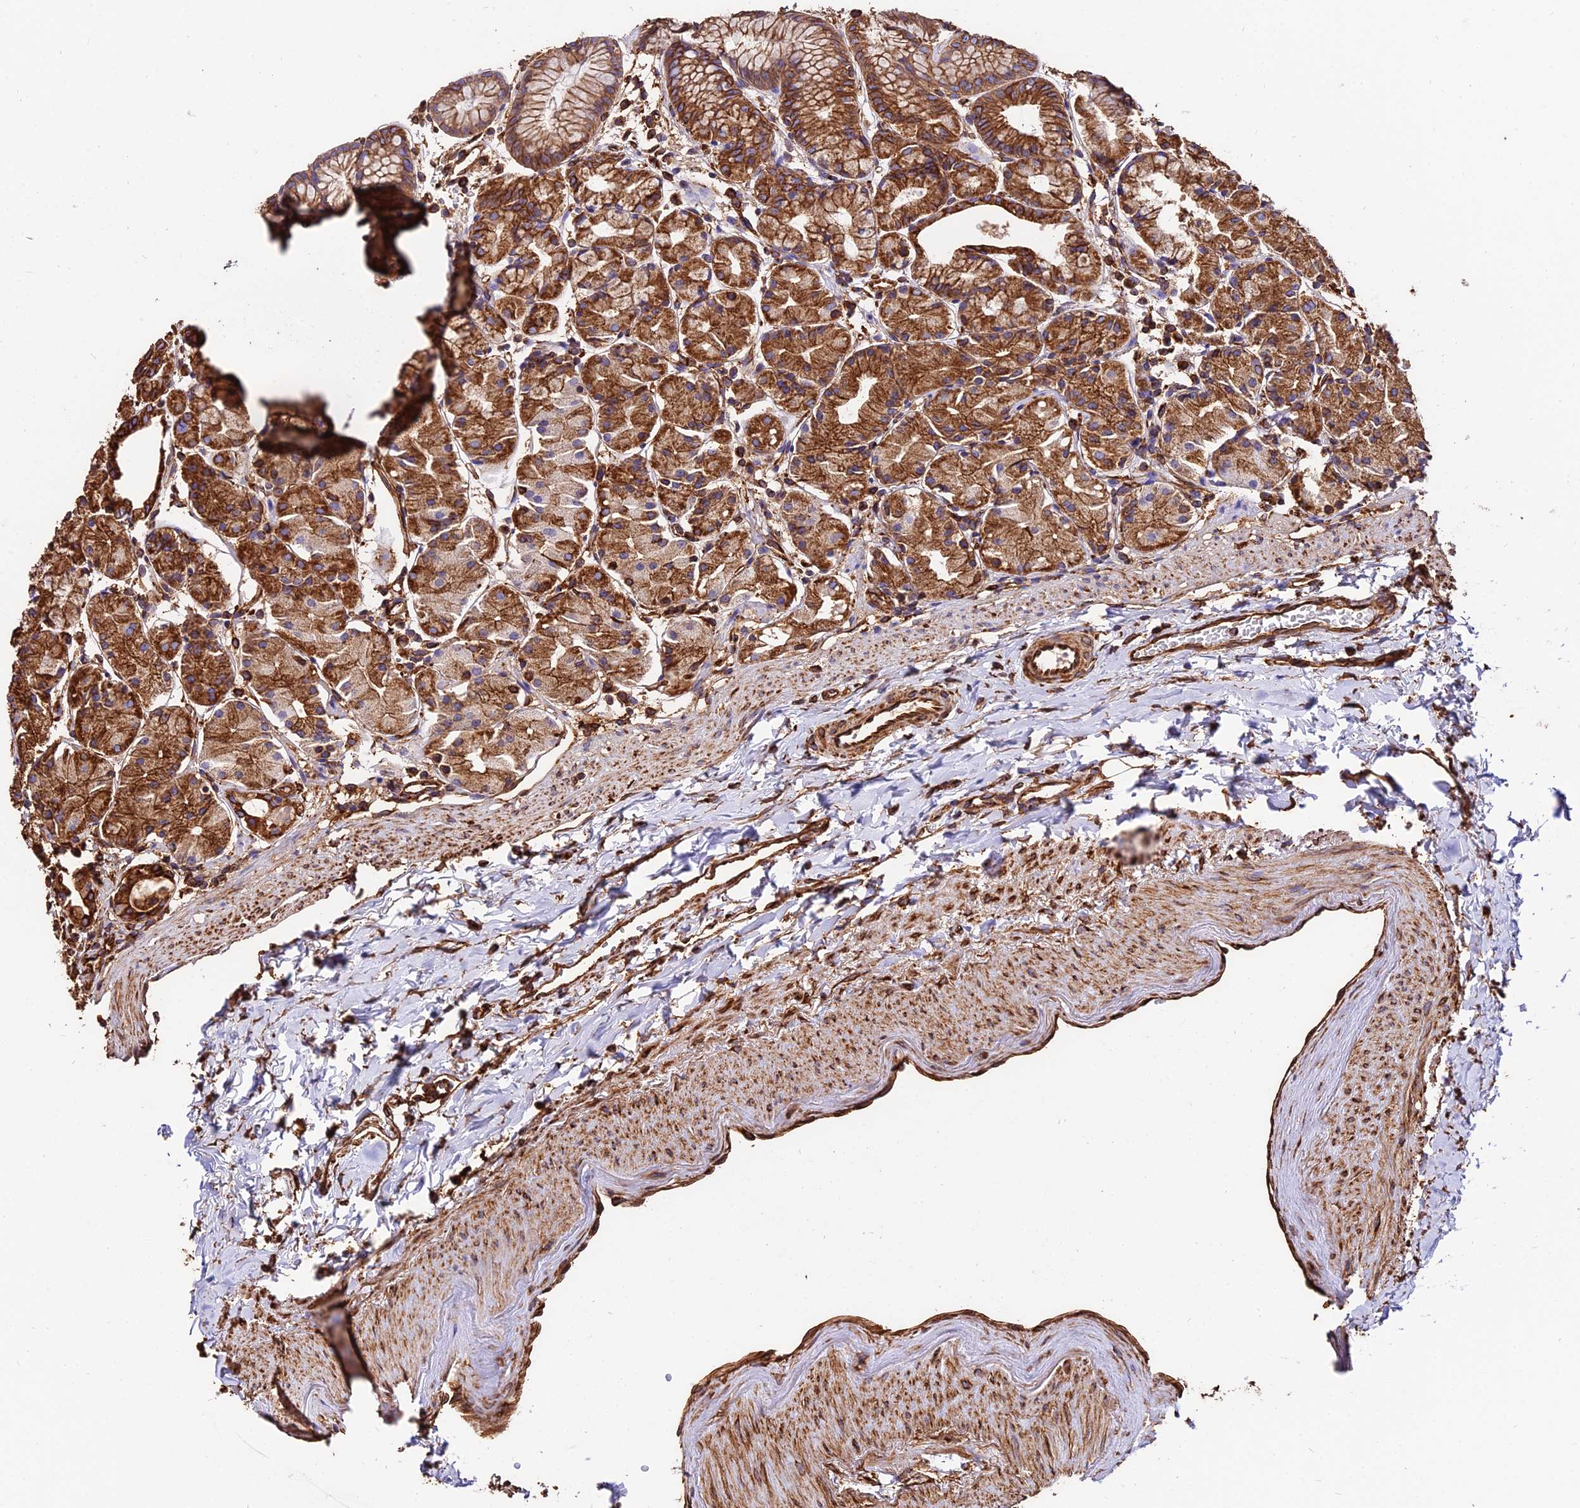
{"staining": {"intensity": "strong", "quantity": ">75%", "location": "cytoplasmic/membranous"}, "tissue": "stomach", "cell_type": "Glandular cells", "image_type": "normal", "snomed": [{"axis": "morphology", "description": "Normal tissue, NOS"}, {"axis": "topography", "description": "Stomach, upper"}], "caption": "Immunohistochemical staining of unremarkable stomach displays high levels of strong cytoplasmic/membranous positivity in approximately >75% of glandular cells. The protein is stained brown, and the nuclei are stained in blue (DAB IHC with brightfield microscopy, high magnification).", "gene": "TUBA1A", "patient": {"sex": "male", "age": 47}}